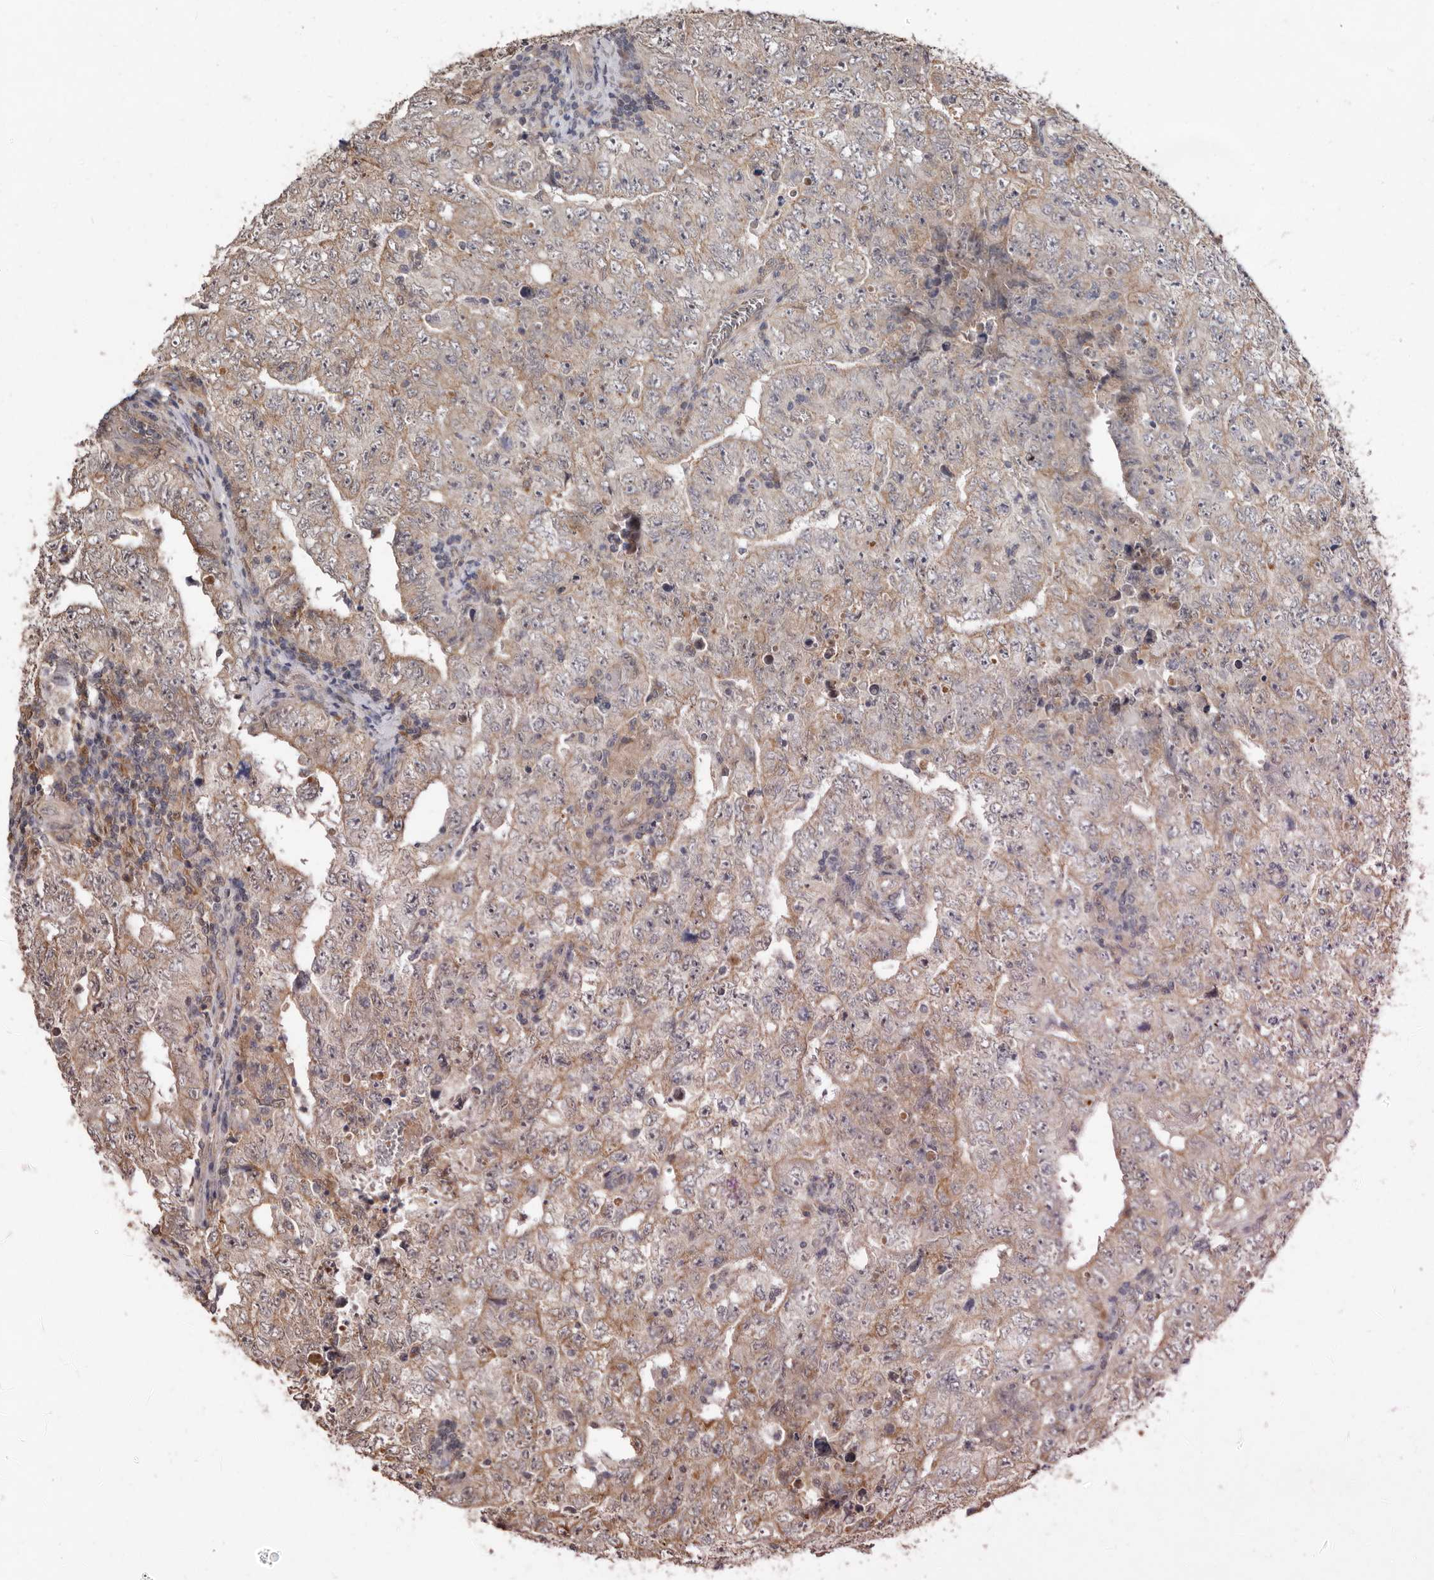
{"staining": {"intensity": "moderate", "quantity": "25%-75%", "location": "cytoplasmic/membranous,nuclear"}, "tissue": "testis cancer", "cell_type": "Tumor cells", "image_type": "cancer", "snomed": [{"axis": "morphology", "description": "Carcinoma, Embryonal, NOS"}, {"axis": "topography", "description": "Testis"}], "caption": "This is a histology image of immunohistochemistry staining of testis cancer (embryonal carcinoma), which shows moderate positivity in the cytoplasmic/membranous and nuclear of tumor cells.", "gene": "RSPO2", "patient": {"sex": "male", "age": 26}}